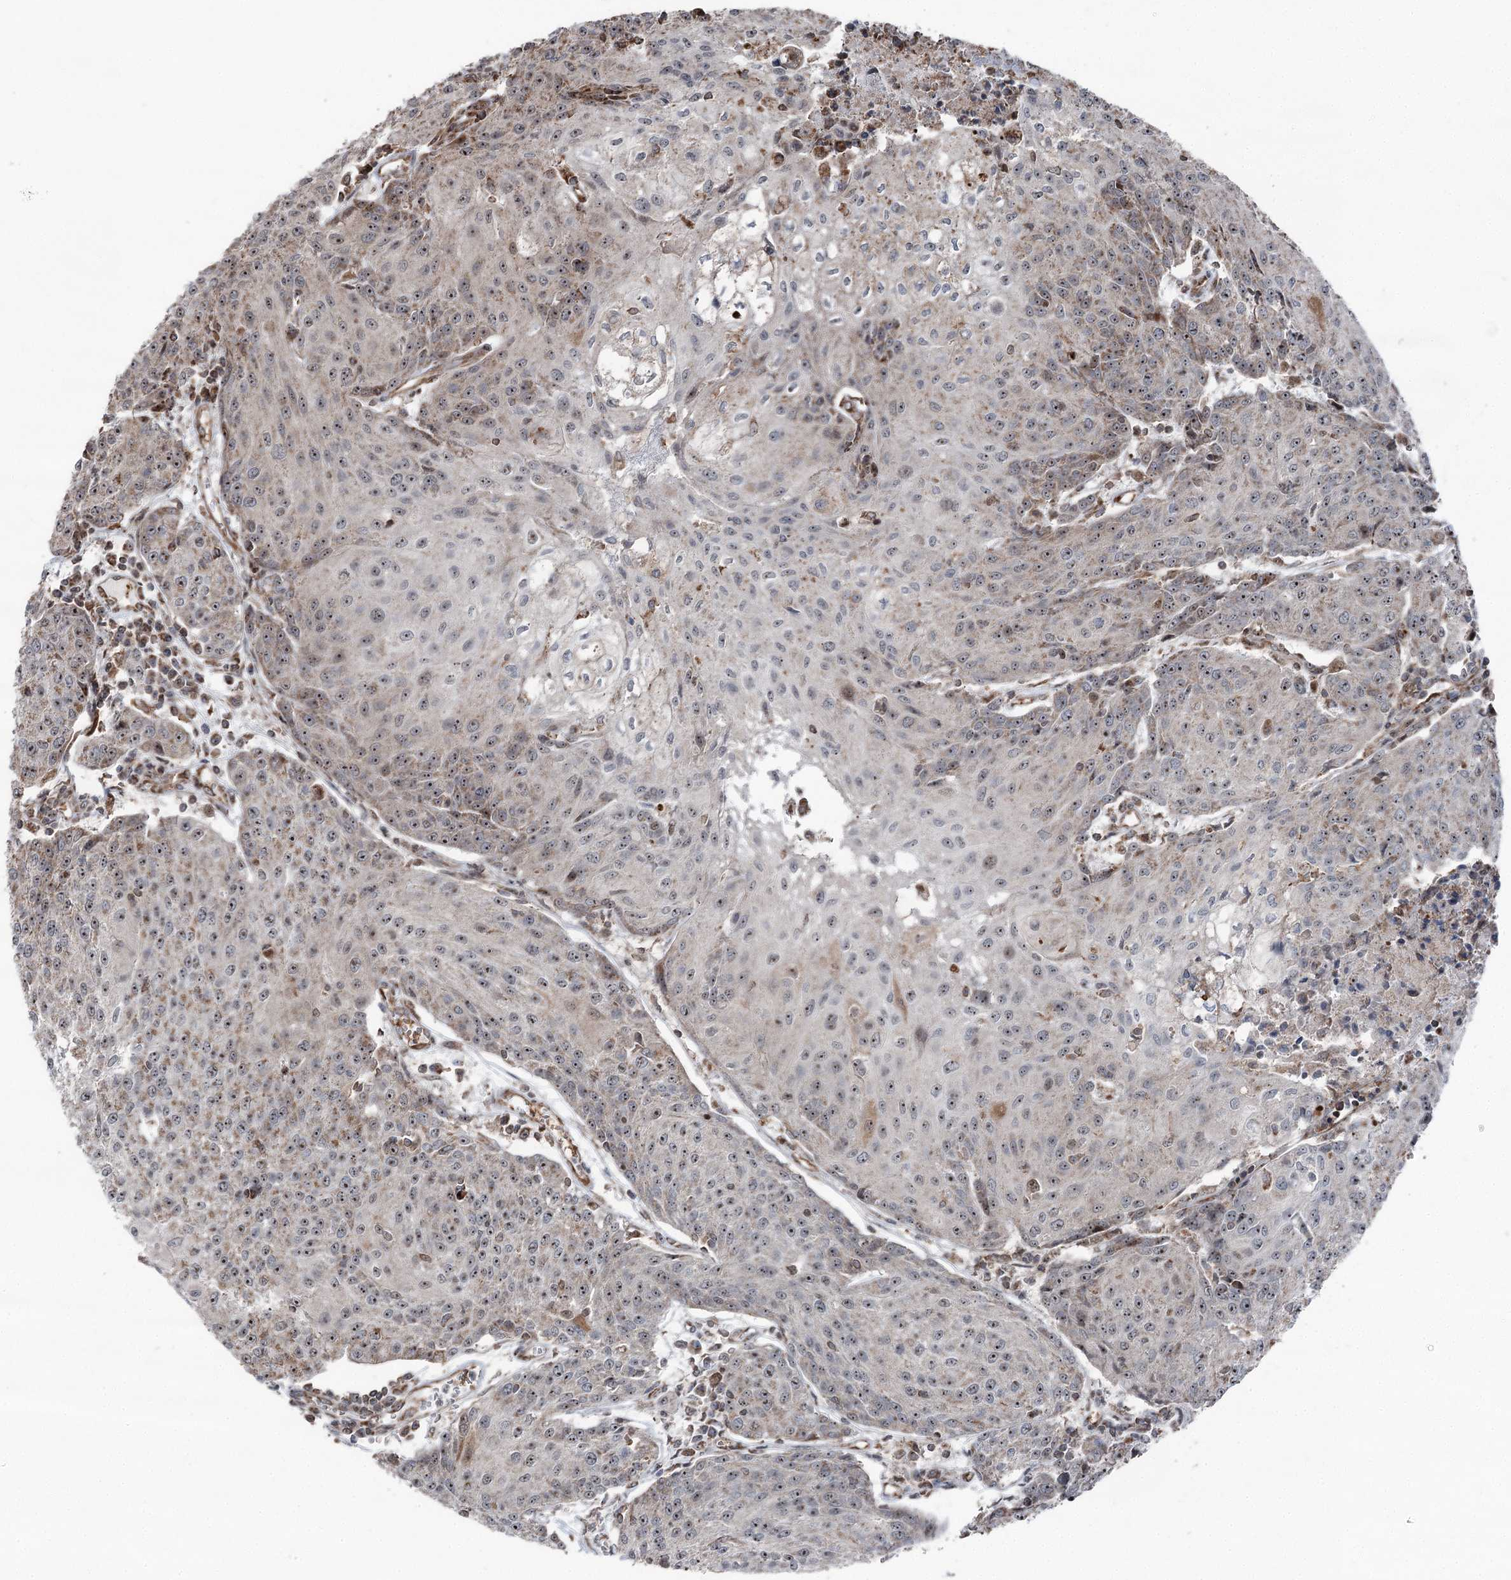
{"staining": {"intensity": "moderate", "quantity": ">75%", "location": "cytoplasmic/membranous,nuclear"}, "tissue": "urothelial cancer", "cell_type": "Tumor cells", "image_type": "cancer", "snomed": [{"axis": "morphology", "description": "Urothelial carcinoma, High grade"}, {"axis": "topography", "description": "Urinary bladder"}], "caption": "Urothelial carcinoma (high-grade) stained for a protein (brown) exhibits moderate cytoplasmic/membranous and nuclear positive expression in approximately >75% of tumor cells.", "gene": "STEEP1", "patient": {"sex": "female", "age": 85}}